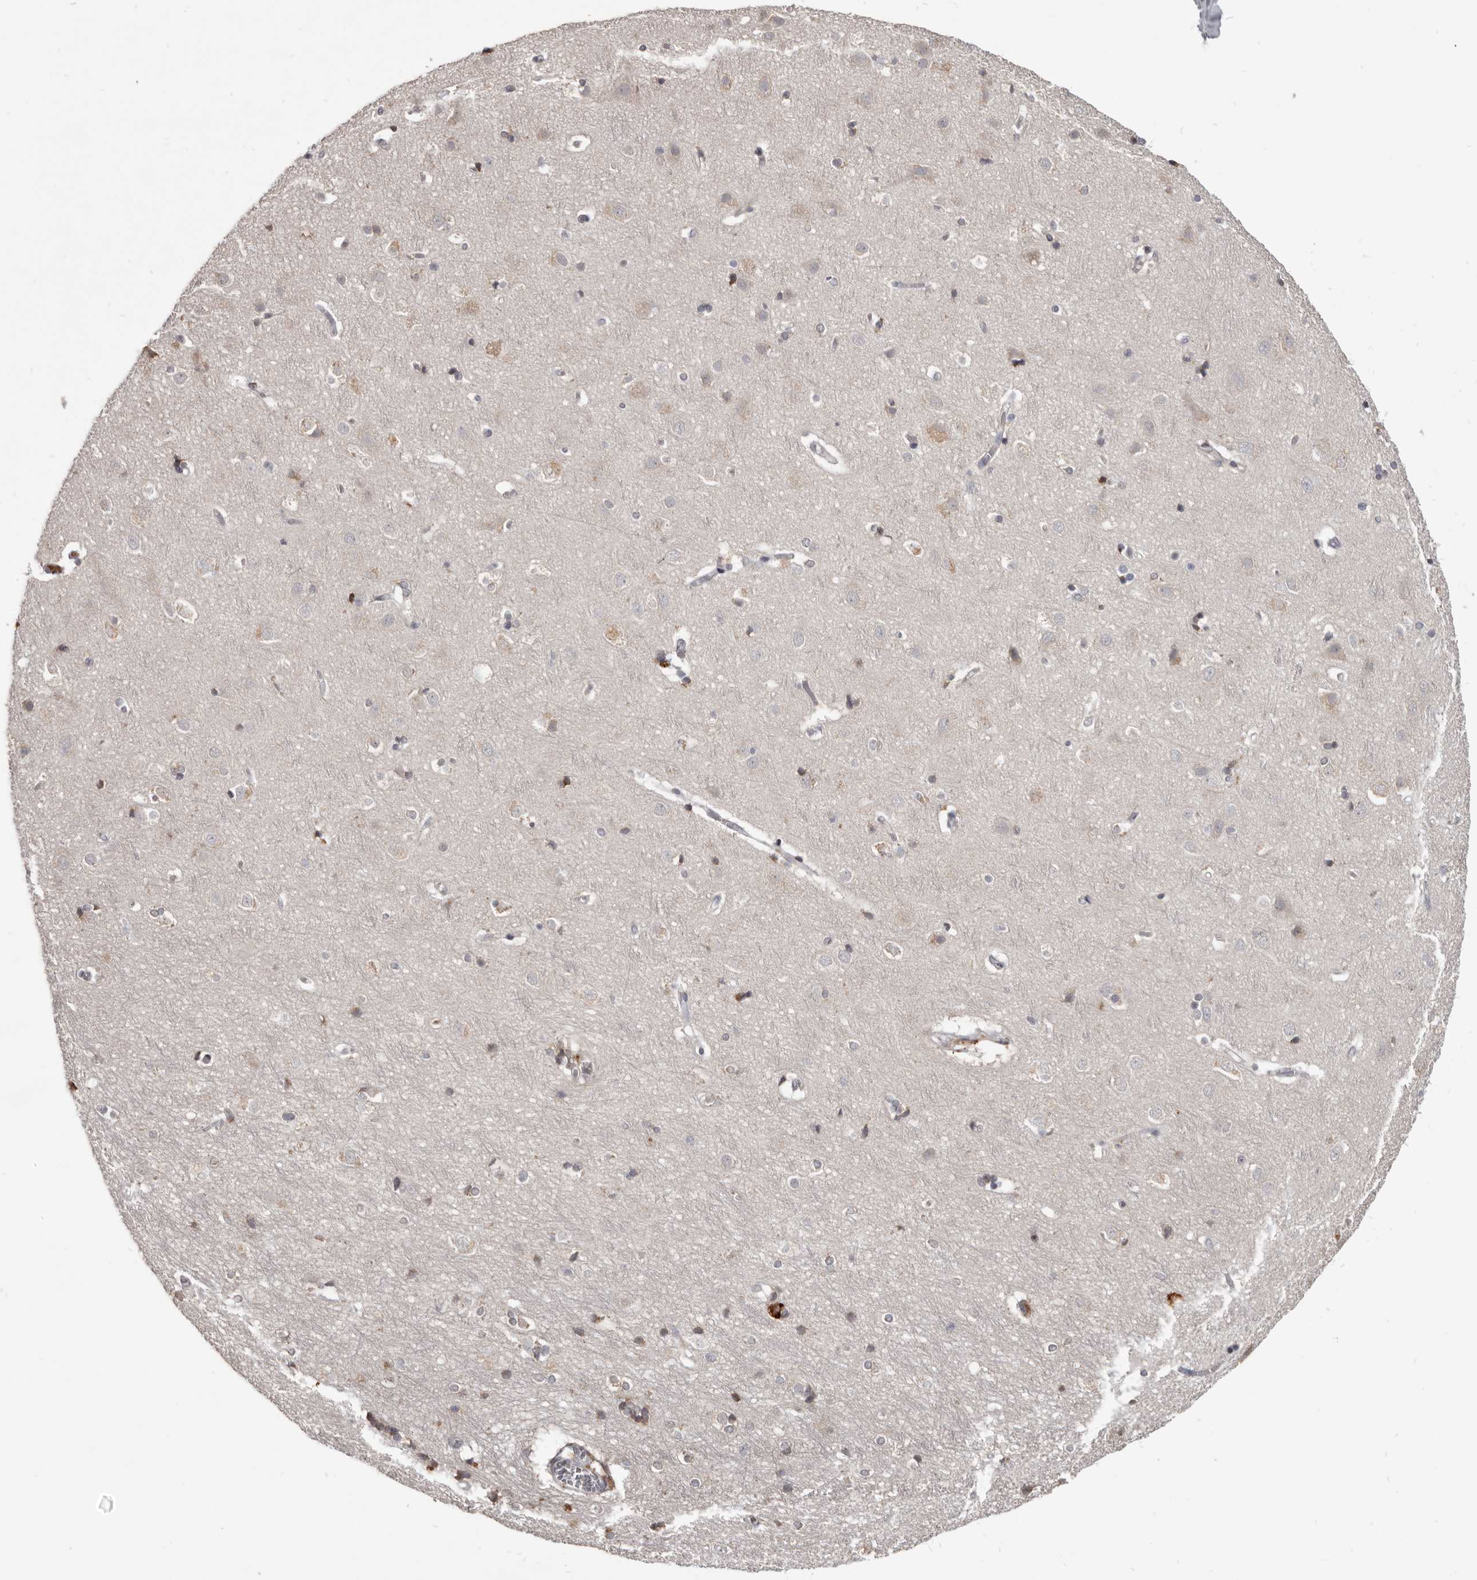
{"staining": {"intensity": "negative", "quantity": "none", "location": "none"}, "tissue": "cerebral cortex", "cell_type": "Endothelial cells", "image_type": "normal", "snomed": [{"axis": "morphology", "description": "Normal tissue, NOS"}, {"axis": "topography", "description": "Cerebral cortex"}], "caption": "IHC of unremarkable cerebral cortex exhibits no positivity in endothelial cells.", "gene": "NENF", "patient": {"sex": "male", "age": 54}}